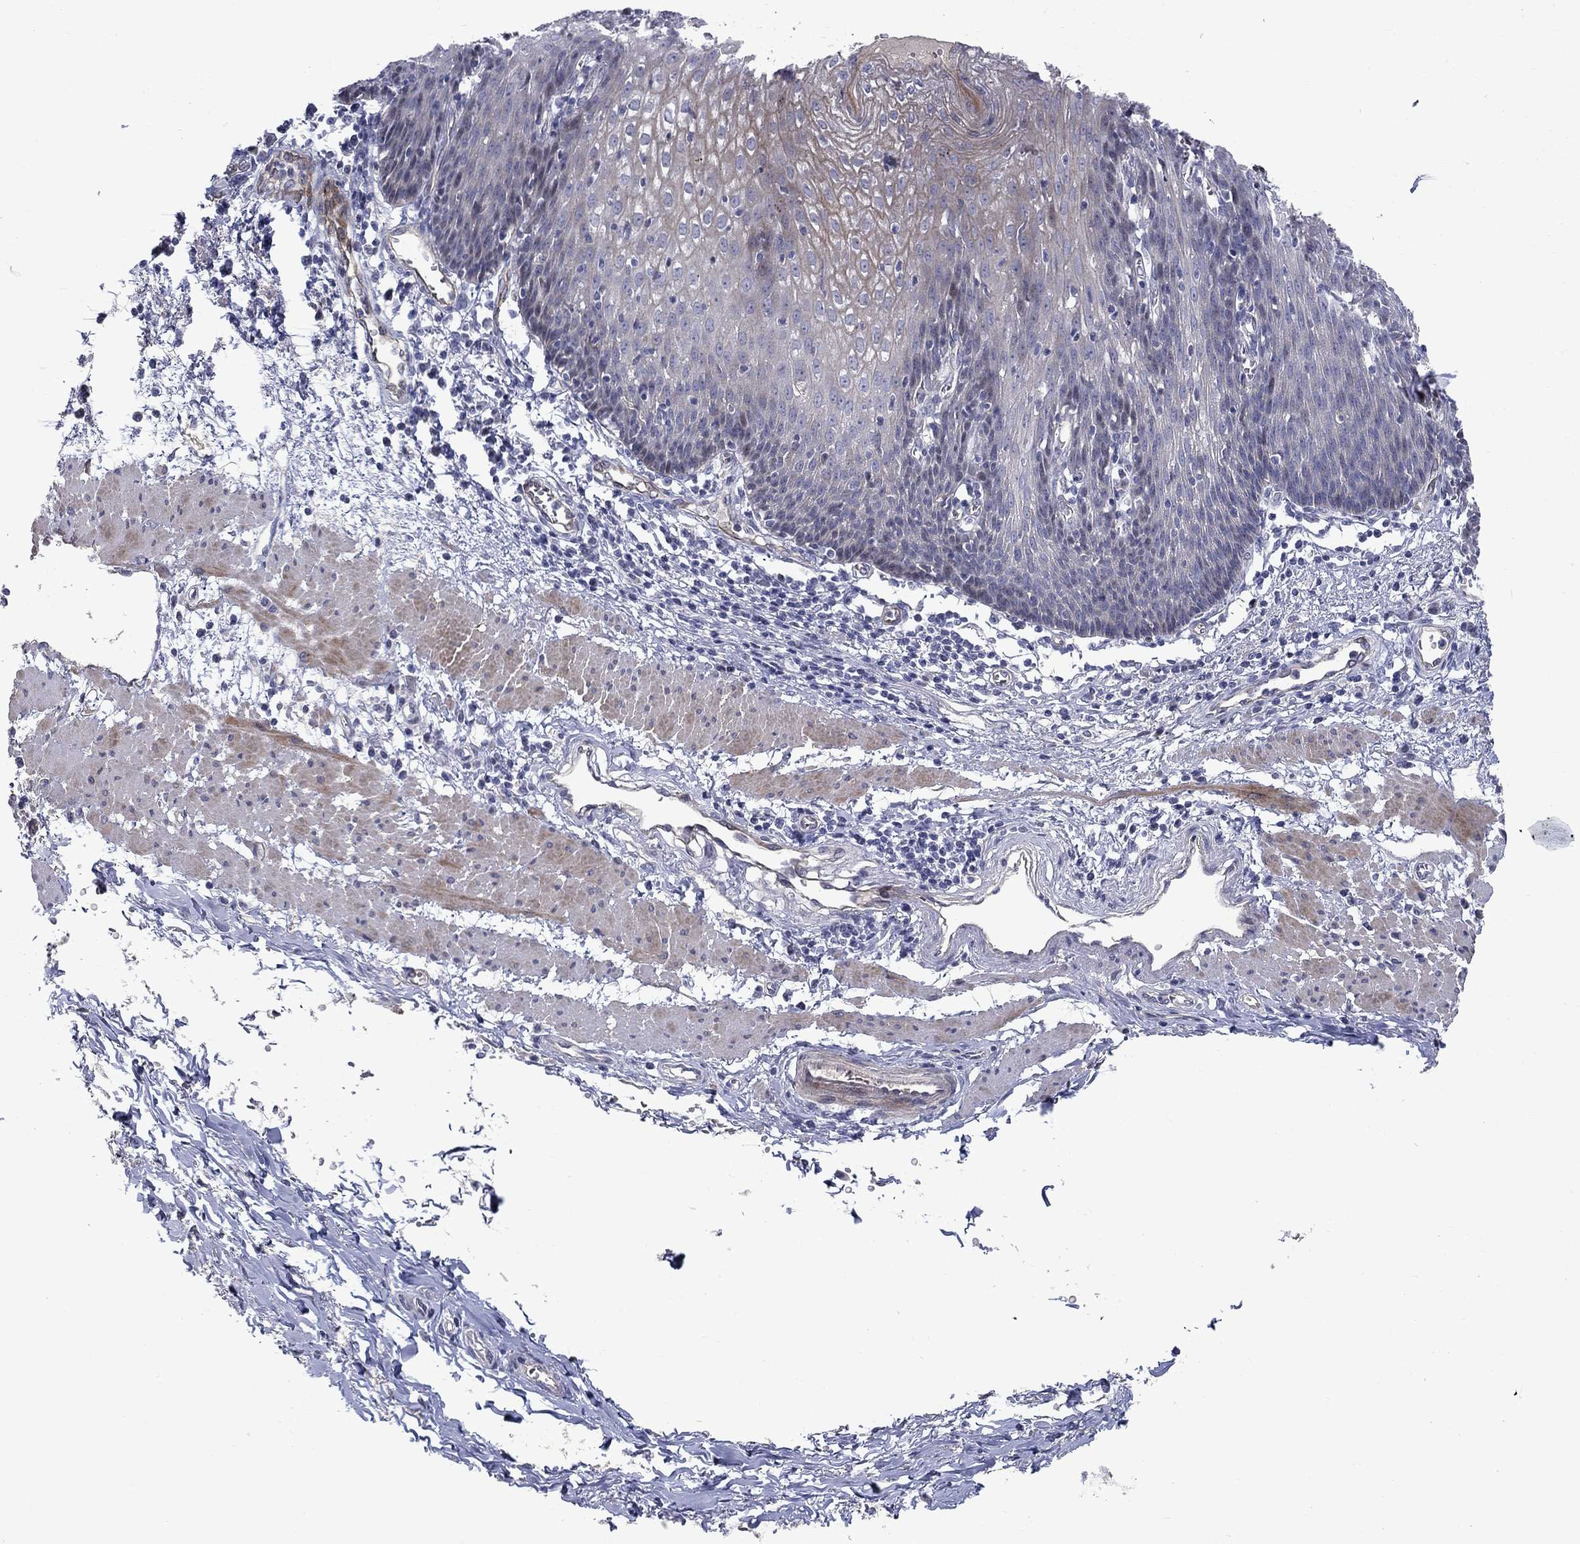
{"staining": {"intensity": "weak", "quantity": "<25%", "location": "cytoplasmic/membranous"}, "tissue": "esophagus", "cell_type": "Squamous epithelial cells", "image_type": "normal", "snomed": [{"axis": "morphology", "description": "Normal tissue, NOS"}, {"axis": "topography", "description": "Esophagus"}], "caption": "Esophagus was stained to show a protein in brown. There is no significant staining in squamous epithelial cells. (Stains: DAB IHC with hematoxylin counter stain, Microscopy: brightfield microscopy at high magnification).", "gene": "SLC1A1", "patient": {"sex": "male", "age": 57}}